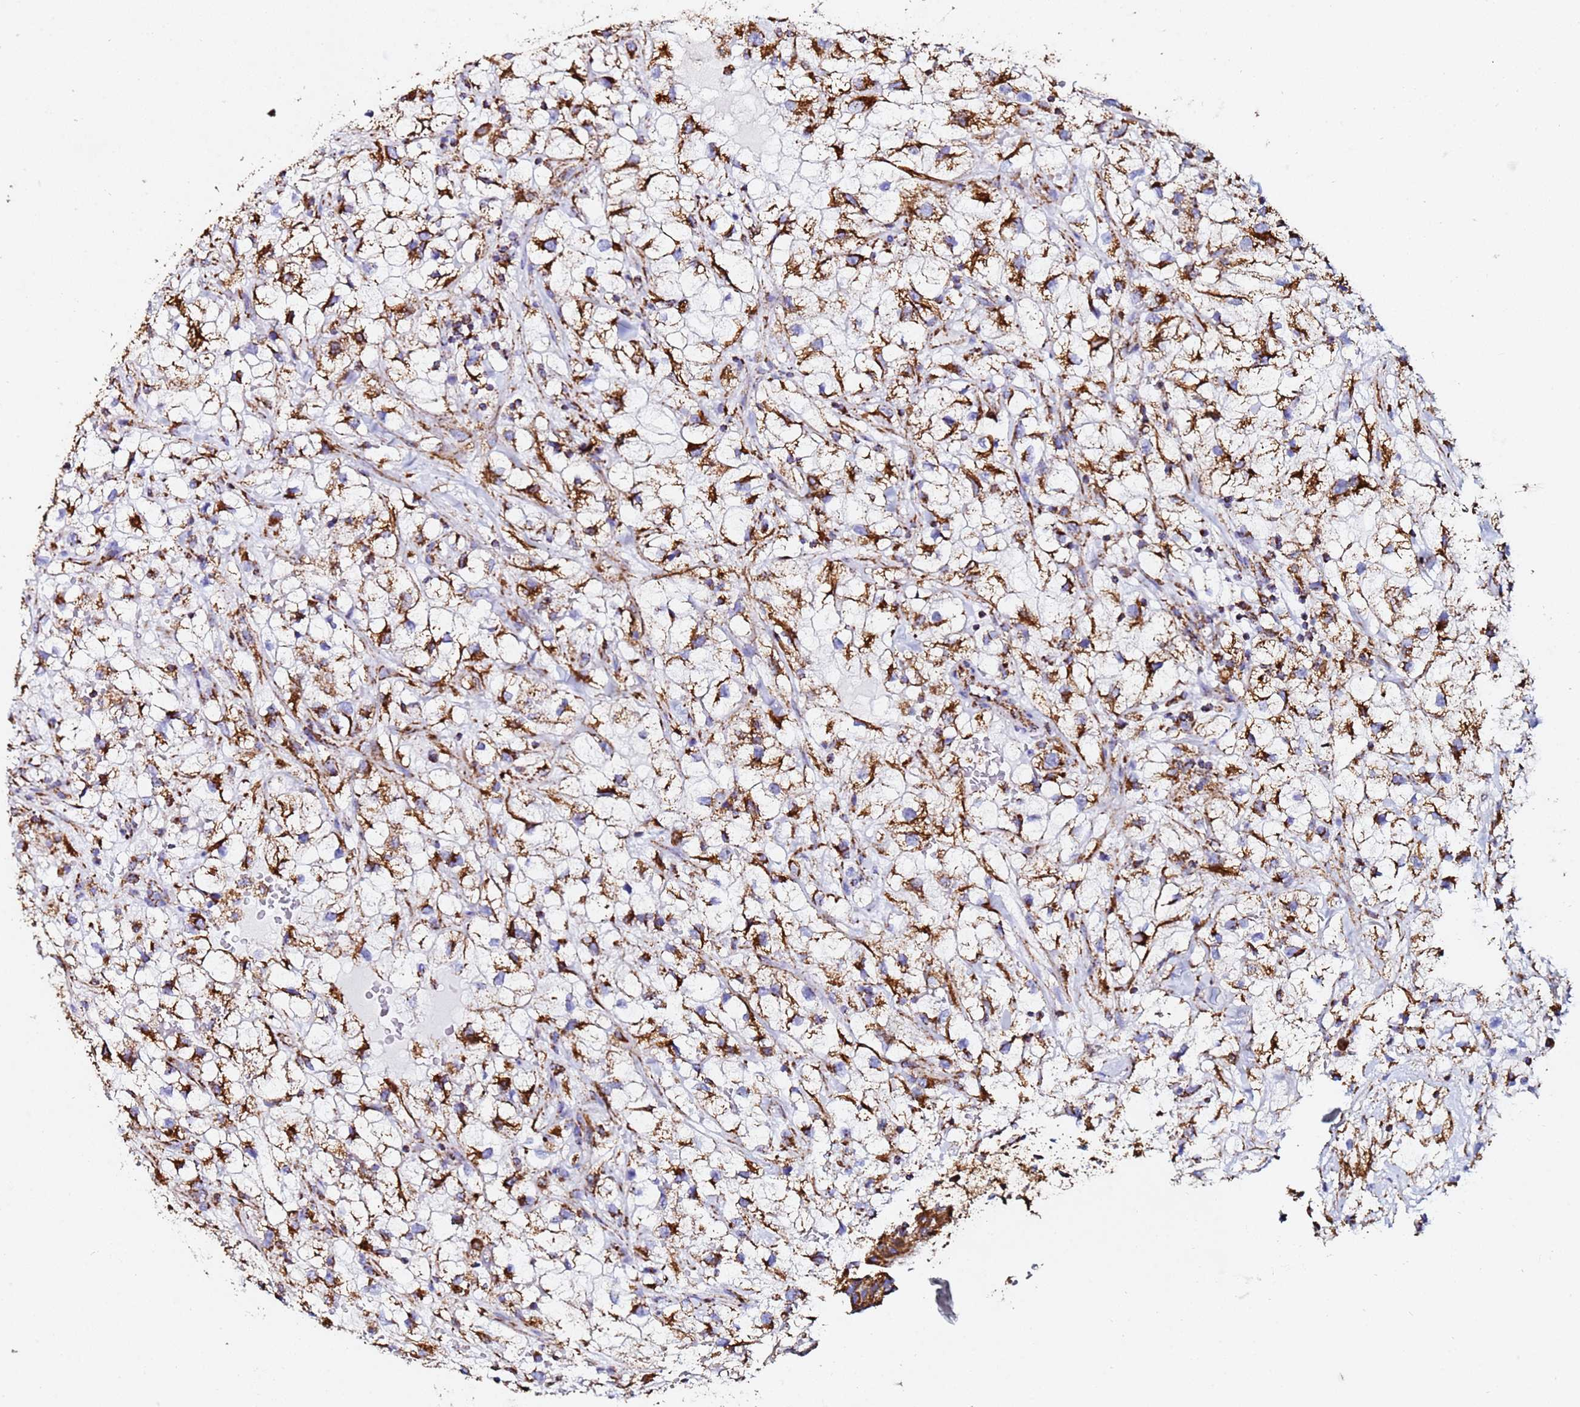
{"staining": {"intensity": "strong", "quantity": ">75%", "location": "cytoplasmic/membranous"}, "tissue": "renal cancer", "cell_type": "Tumor cells", "image_type": "cancer", "snomed": [{"axis": "morphology", "description": "Adenocarcinoma, NOS"}, {"axis": "topography", "description": "Kidney"}], "caption": "Brown immunohistochemical staining in human renal adenocarcinoma exhibits strong cytoplasmic/membranous expression in about >75% of tumor cells.", "gene": "PHB2", "patient": {"sex": "male", "age": 59}}